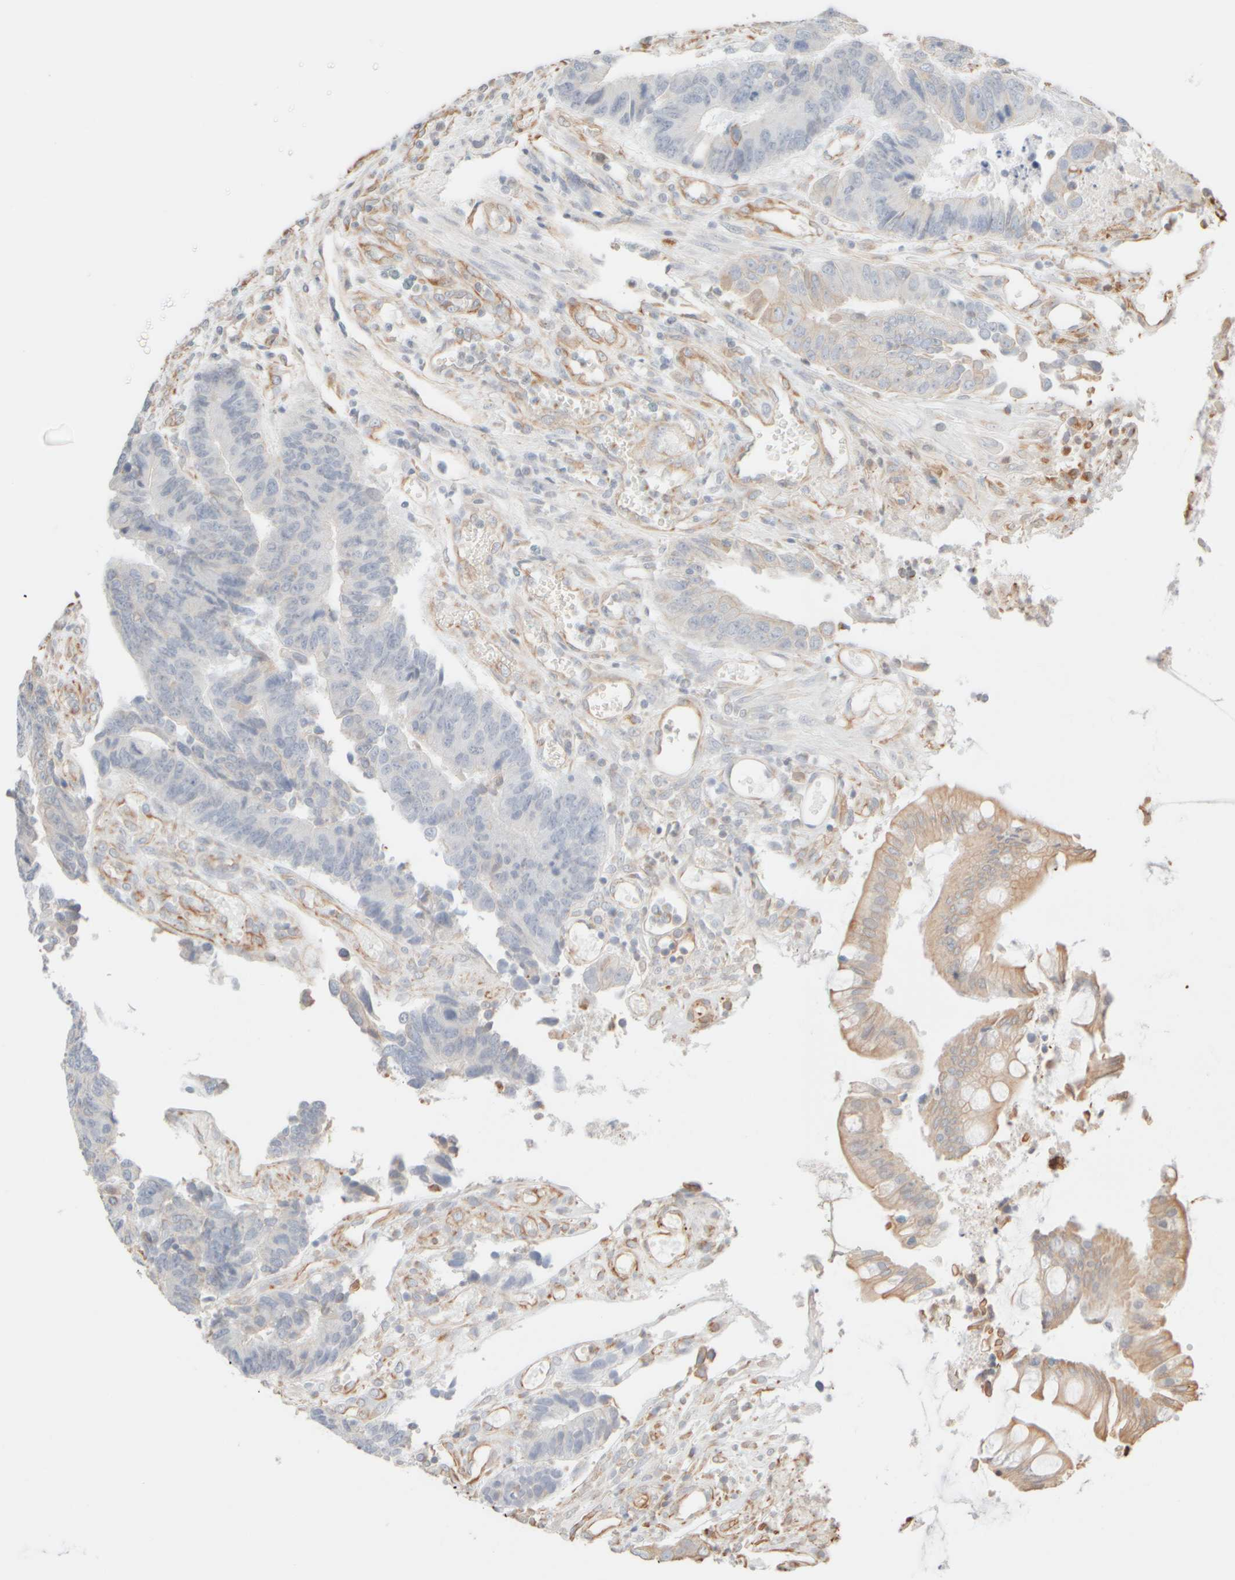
{"staining": {"intensity": "weak", "quantity": "25%-75%", "location": "cytoplasmic/membranous"}, "tissue": "colorectal cancer", "cell_type": "Tumor cells", "image_type": "cancer", "snomed": [{"axis": "morphology", "description": "Adenocarcinoma, NOS"}, {"axis": "topography", "description": "Rectum"}], "caption": "Colorectal adenocarcinoma stained with a brown dye reveals weak cytoplasmic/membranous positive positivity in approximately 25%-75% of tumor cells.", "gene": "KRT15", "patient": {"sex": "male", "age": 84}}